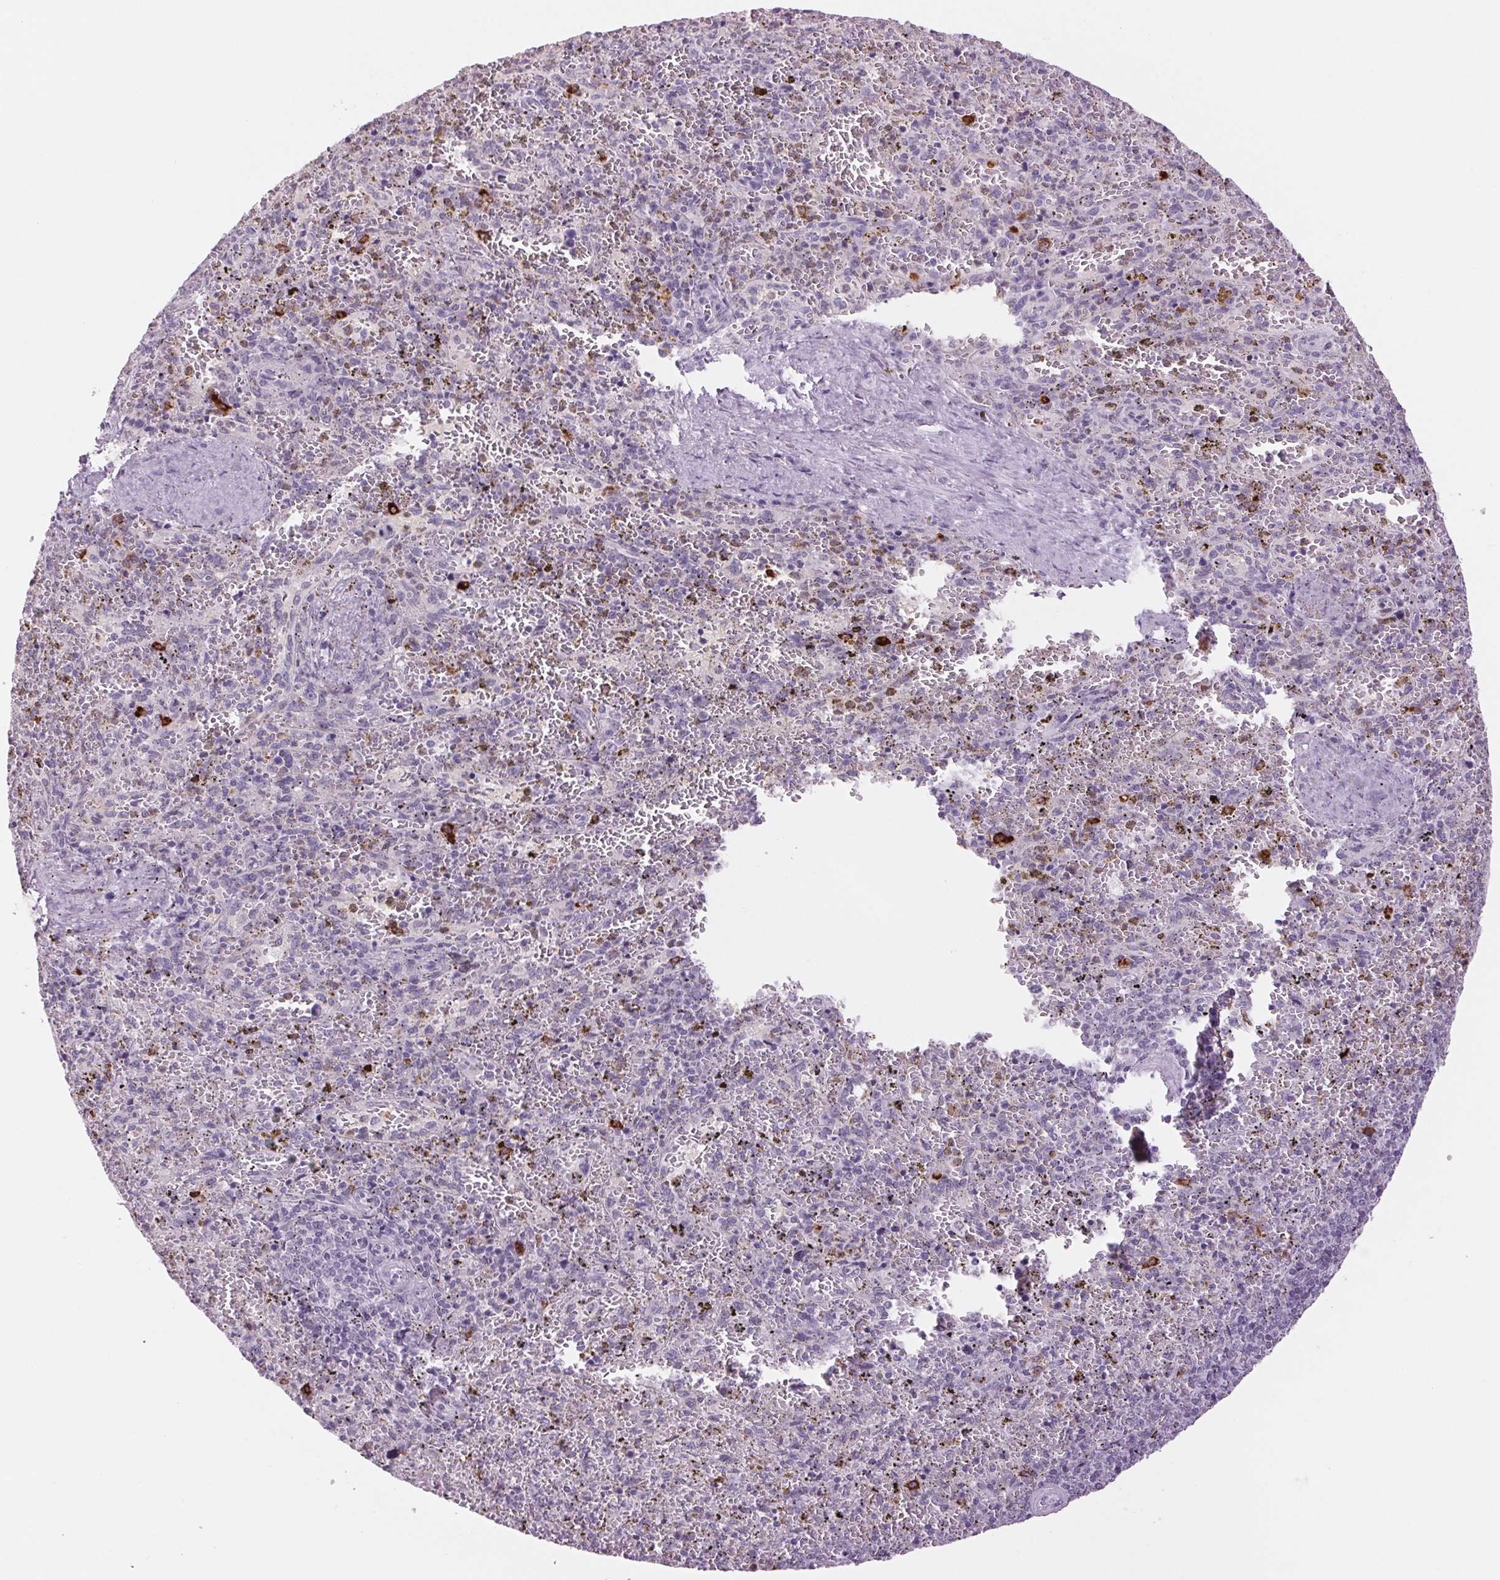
{"staining": {"intensity": "weak", "quantity": "<25%", "location": "cytoplasmic/membranous"}, "tissue": "spleen", "cell_type": "Cells in red pulp", "image_type": "normal", "snomed": [{"axis": "morphology", "description": "Normal tissue, NOS"}, {"axis": "topography", "description": "Spleen"}], "caption": "A high-resolution histopathology image shows immunohistochemistry (IHC) staining of benign spleen, which reveals no significant expression in cells in red pulp. (Immunohistochemistry (ihc), brightfield microscopy, high magnification).", "gene": "MPO", "patient": {"sex": "female", "age": 50}}